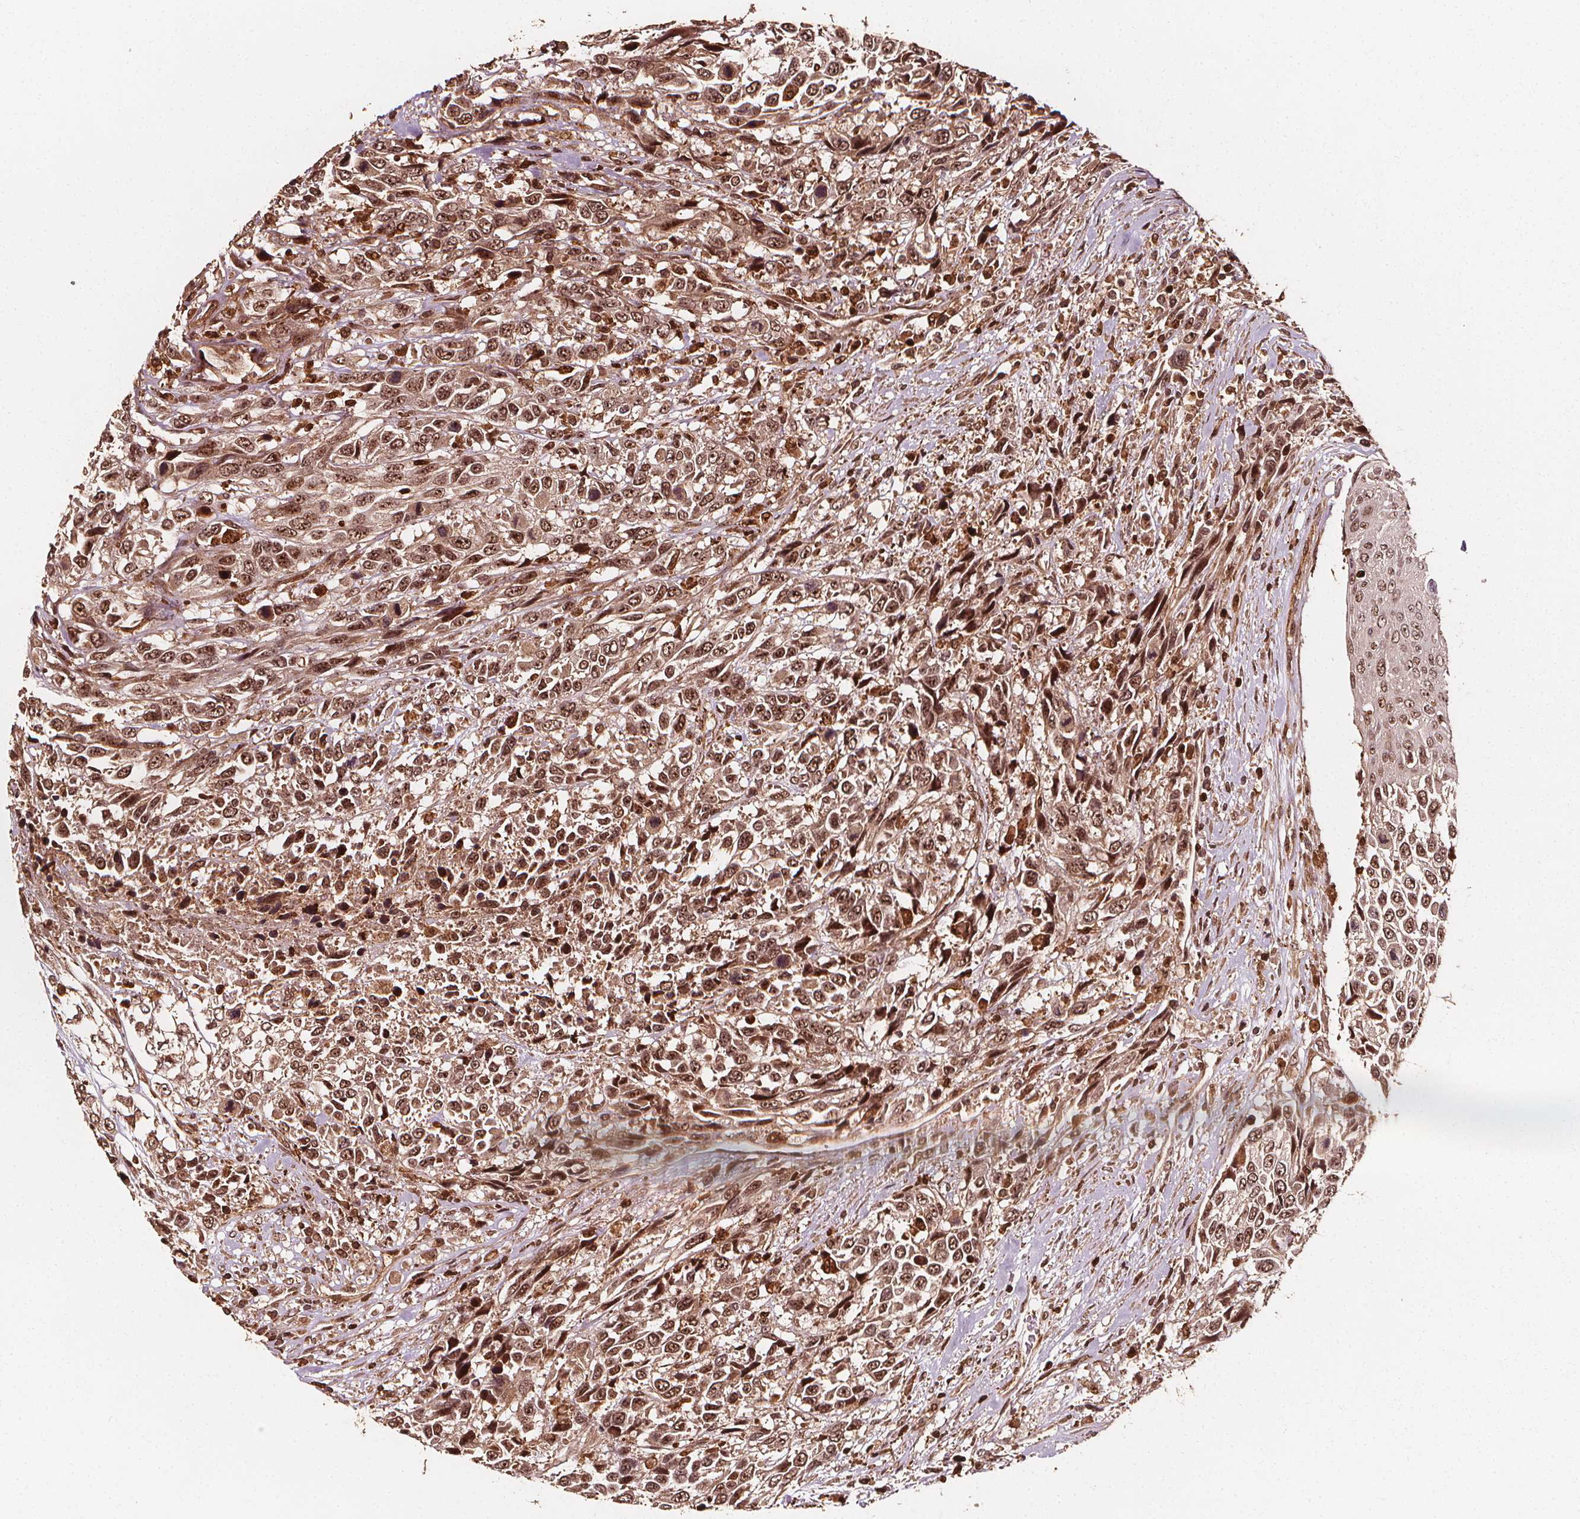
{"staining": {"intensity": "moderate", "quantity": ">75%", "location": "cytoplasmic/membranous,nuclear"}, "tissue": "urothelial cancer", "cell_type": "Tumor cells", "image_type": "cancer", "snomed": [{"axis": "morphology", "description": "Urothelial carcinoma, High grade"}, {"axis": "topography", "description": "Urinary bladder"}], "caption": "Approximately >75% of tumor cells in urothelial cancer show moderate cytoplasmic/membranous and nuclear protein staining as visualized by brown immunohistochemical staining.", "gene": "EXOSC9", "patient": {"sex": "female", "age": 70}}